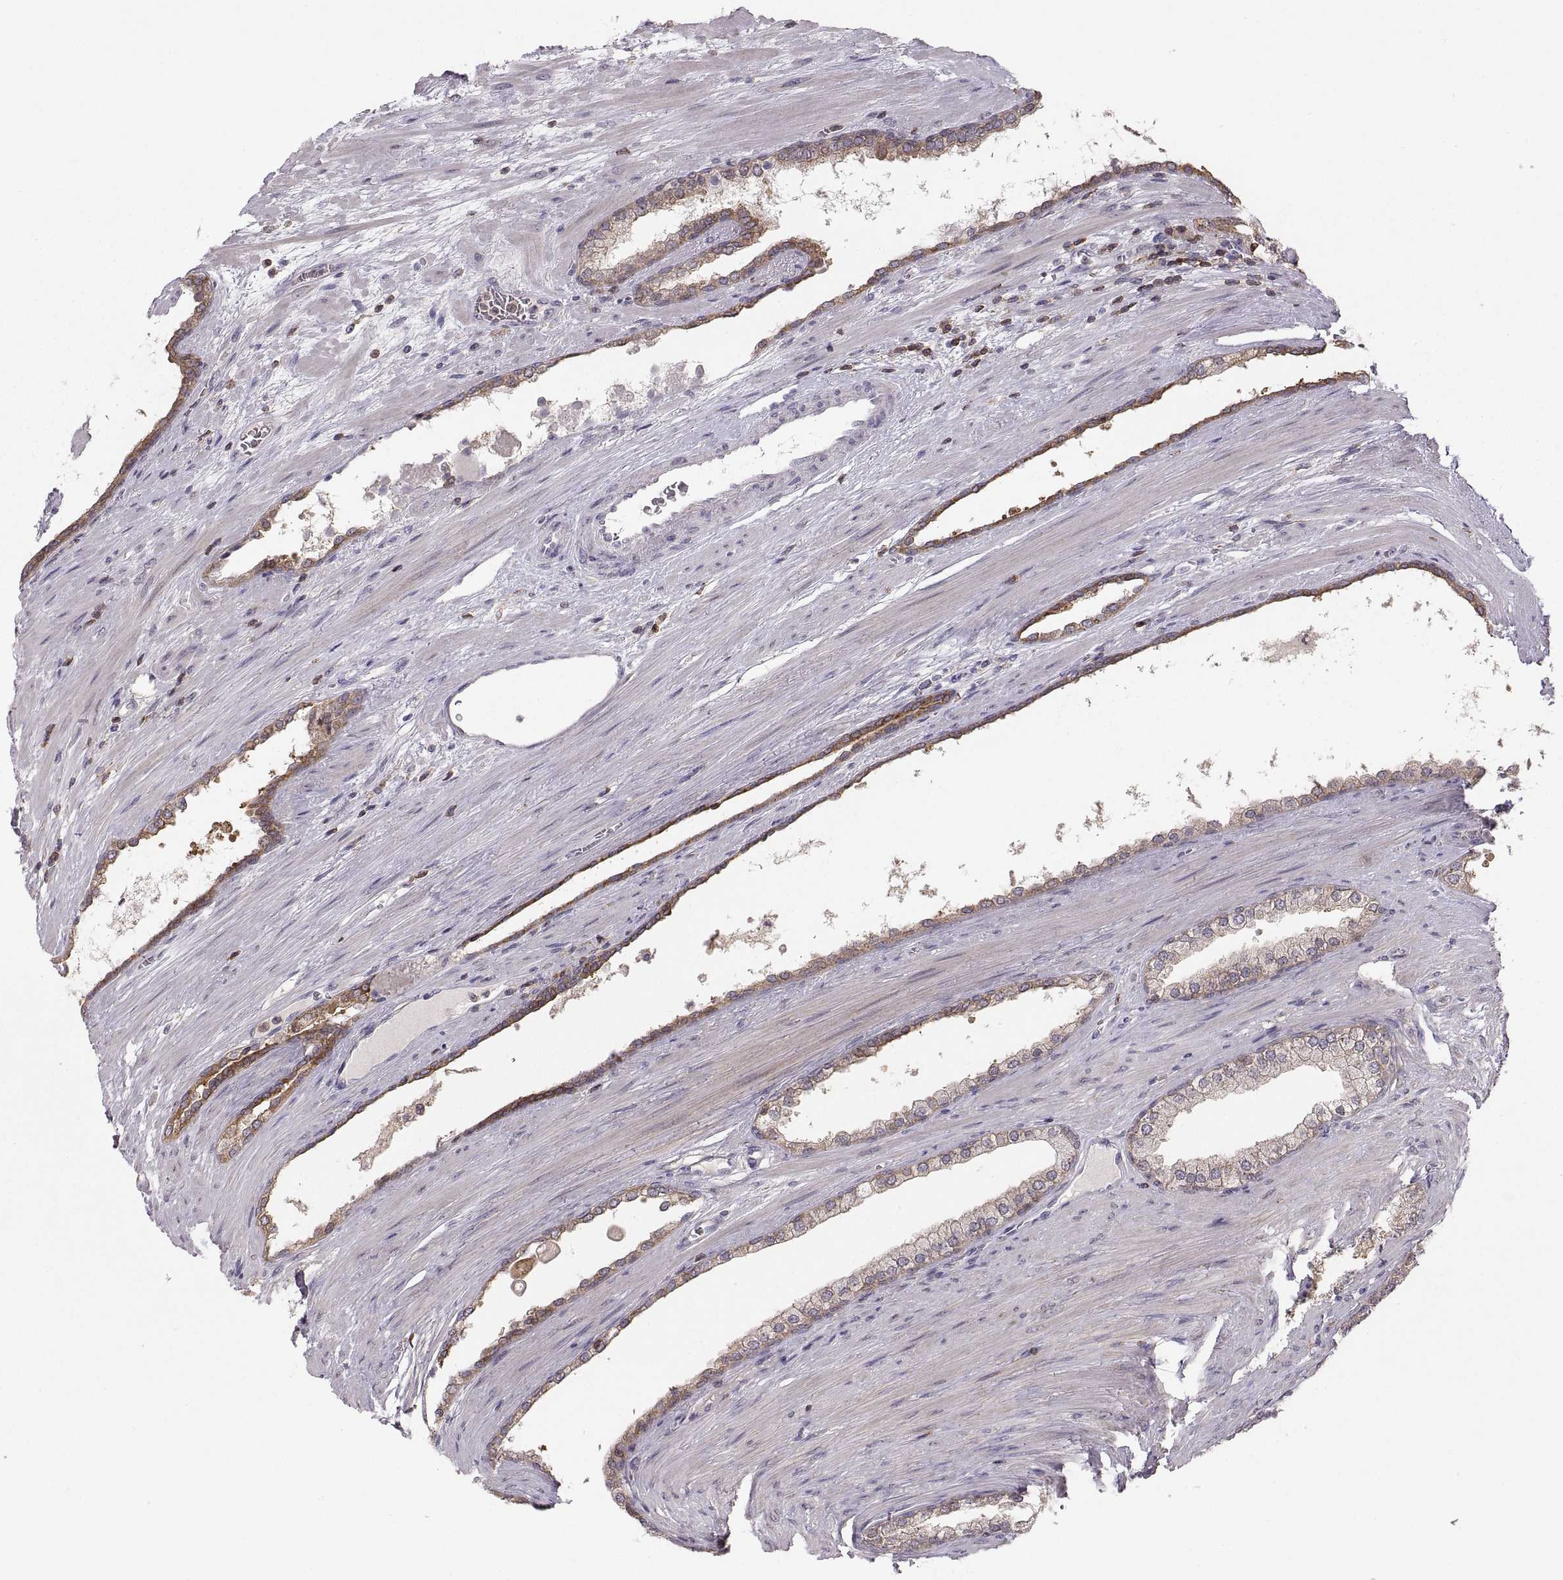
{"staining": {"intensity": "strong", "quantity": "<25%", "location": "cytoplasmic/membranous"}, "tissue": "prostate cancer", "cell_type": "Tumor cells", "image_type": "cancer", "snomed": [{"axis": "morphology", "description": "Adenocarcinoma, NOS"}, {"axis": "topography", "description": "Prostate"}], "caption": "Immunohistochemistry (IHC) (DAB) staining of human prostate cancer demonstrates strong cytoplasmic/membranous protein positivity in approximately <25% of tumor cells.", "gene": "EZR", "patient": {"sex": "male", "age": 67}}